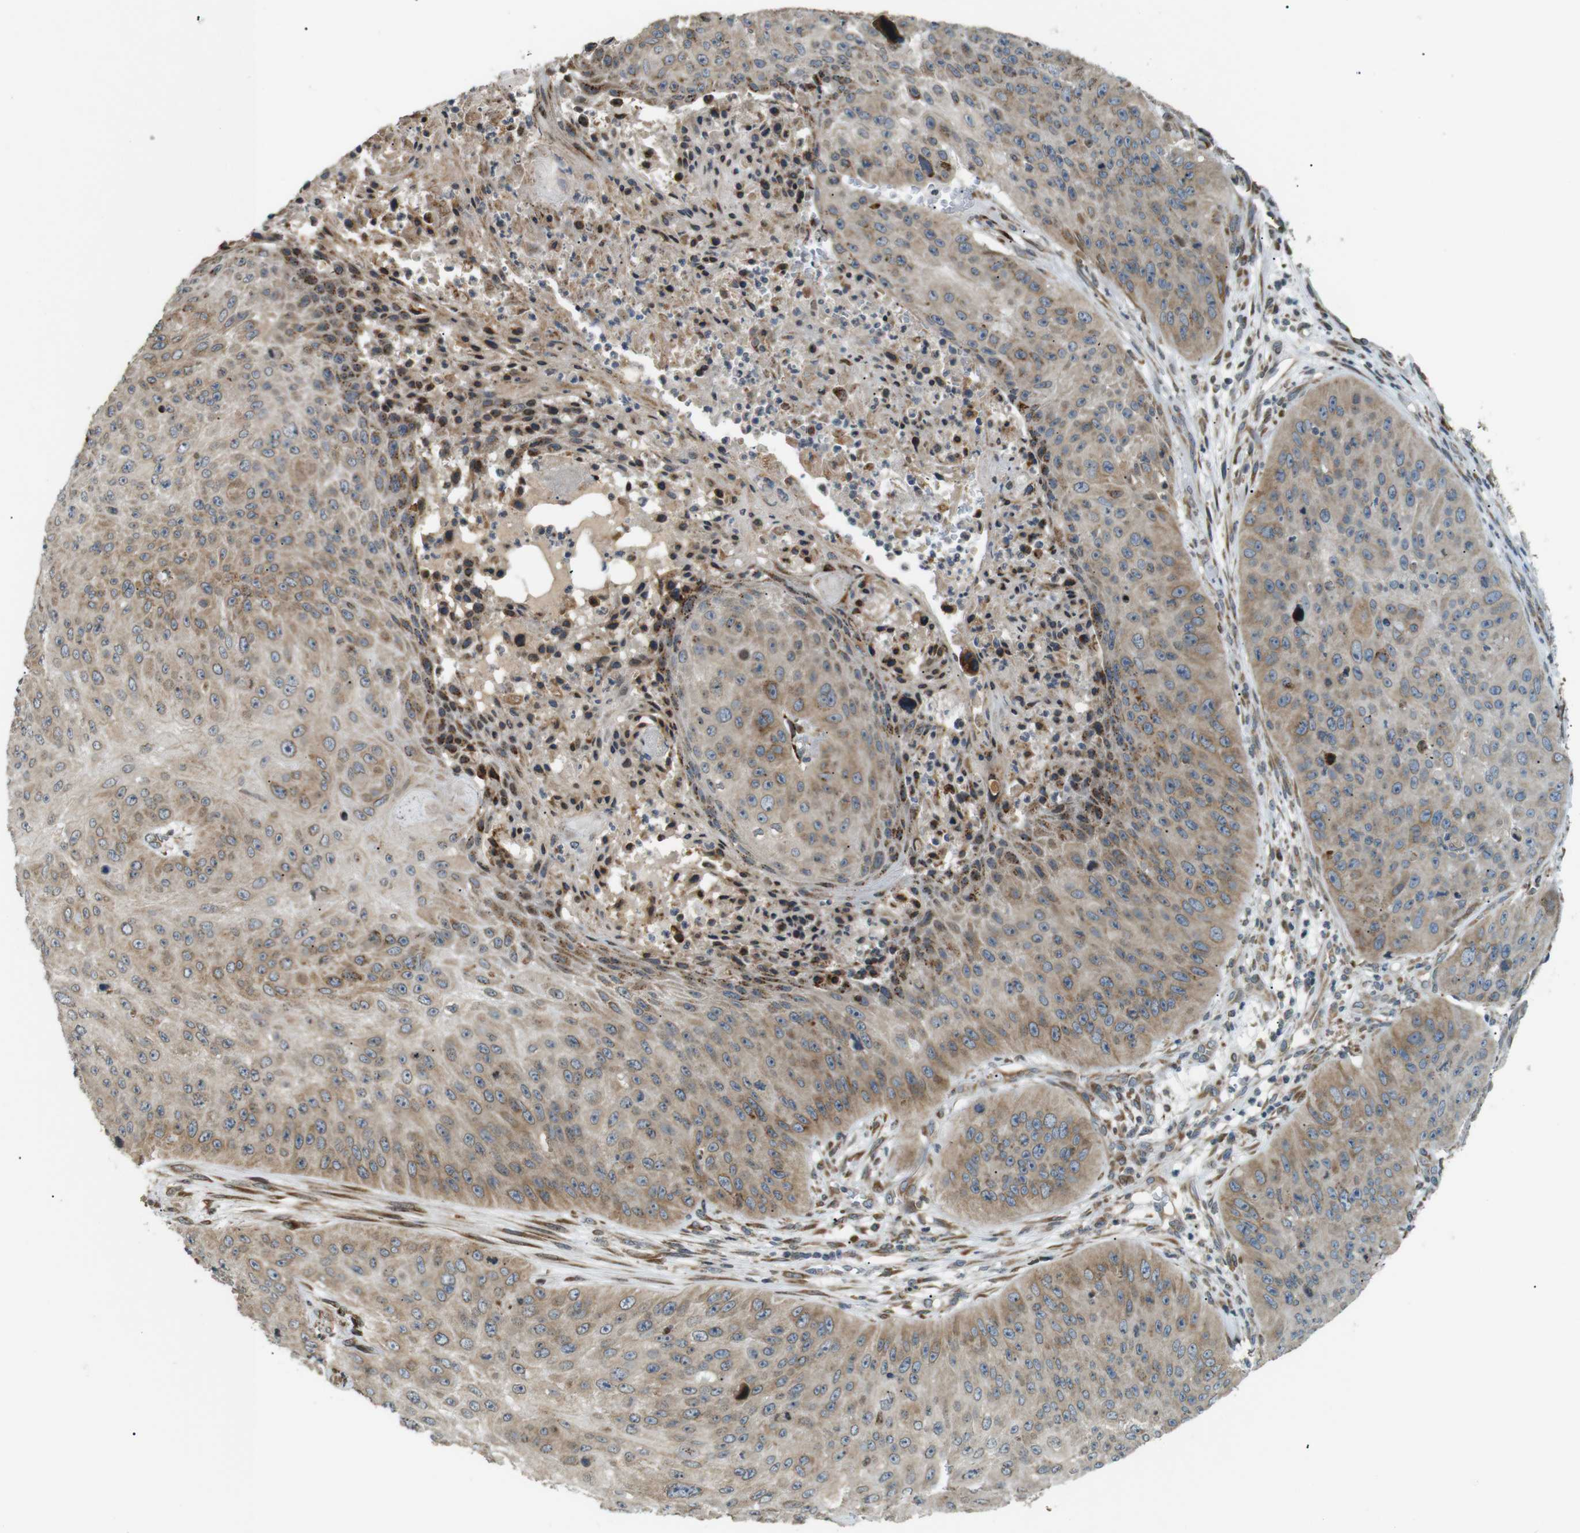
{"staining": {"intensity": "moderate", "quantity": "25%-75%", "location": "cytoplasmic/membranous"}, "tissue": "skin cancer", "cell_type": "Tumor cells", "image_type": "cancer", "snomed": [{"axis": "morphology", "description": "Squamous cell carcinoma, NOS"}, {"axis": "topography", "description": "Skin"}], "caption": "Squamous cell carcinoma (skin) tissue reveals moderate cytoplasmic/membranous staining in approximately 25%-75% of tumor cells, visualized by immunohistochemistry.", "gene": "TMED4", "patient": {"sex": "female", "age": 80}}